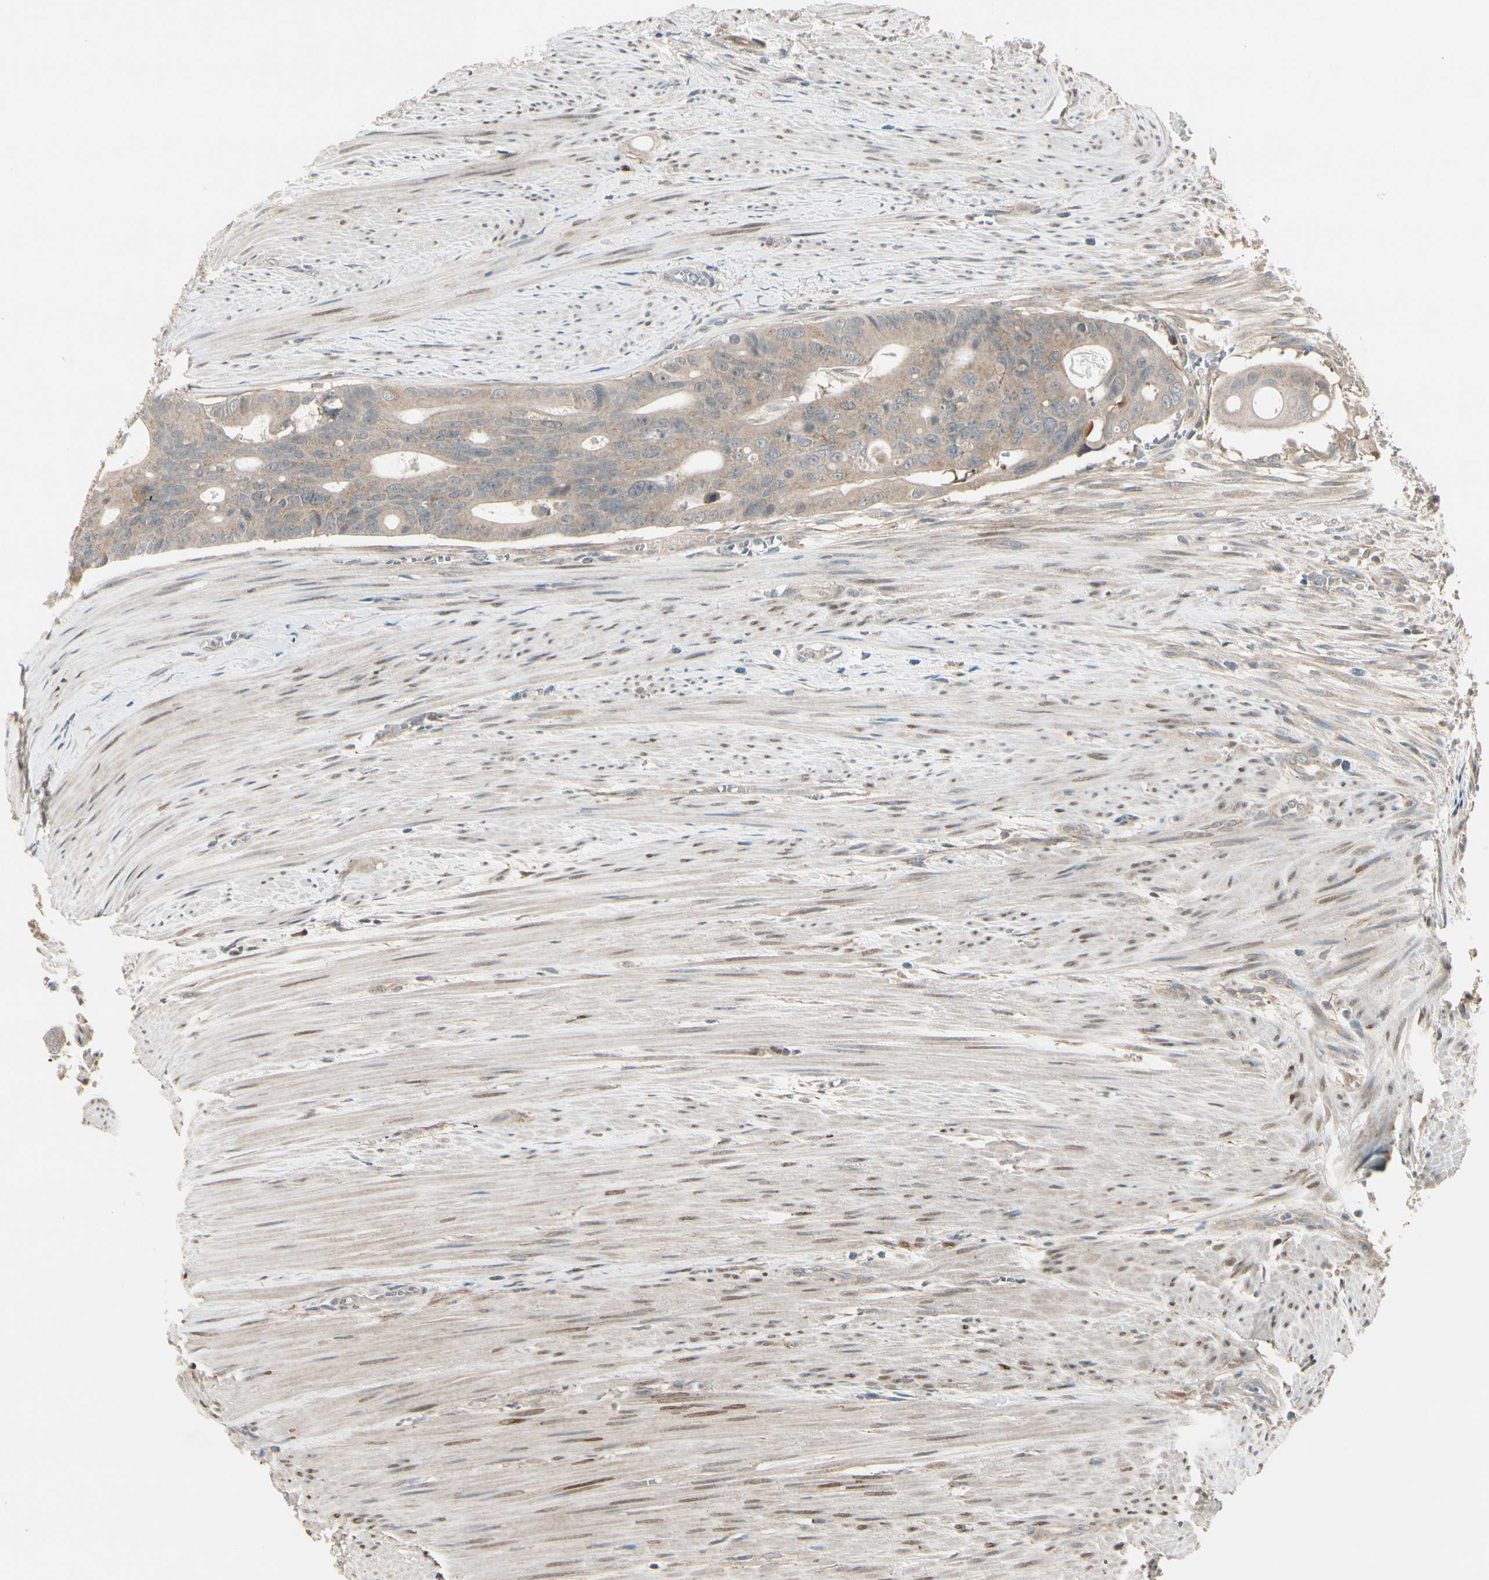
{"staining": {"intensity": "weak", "quantity": ">75%", "location": "cytoplasmic/membranous"}, "tissue": "colorectal cancer", "cell_type": "Tumor cells", "image_type": "cancer", "snomed": [{"axis": "morphology", "description": "Adenocarcinoma, NOS"}, {"axis": "topography", "description": "Colon"}], "caption": "An IHC photomicrograph of tumor tissue is shown. Protein staining in brown shows weak cytoplasmic/membranous positivity in colorectal cancer (adenocarcinoma) within tumor cells. (DAB (3,3'-diaminobenzidine) = brown stain, brightfield microscopy at high magnification).", "gene": "FHDC1", "patient": {"sex": "female", "age": 57}}